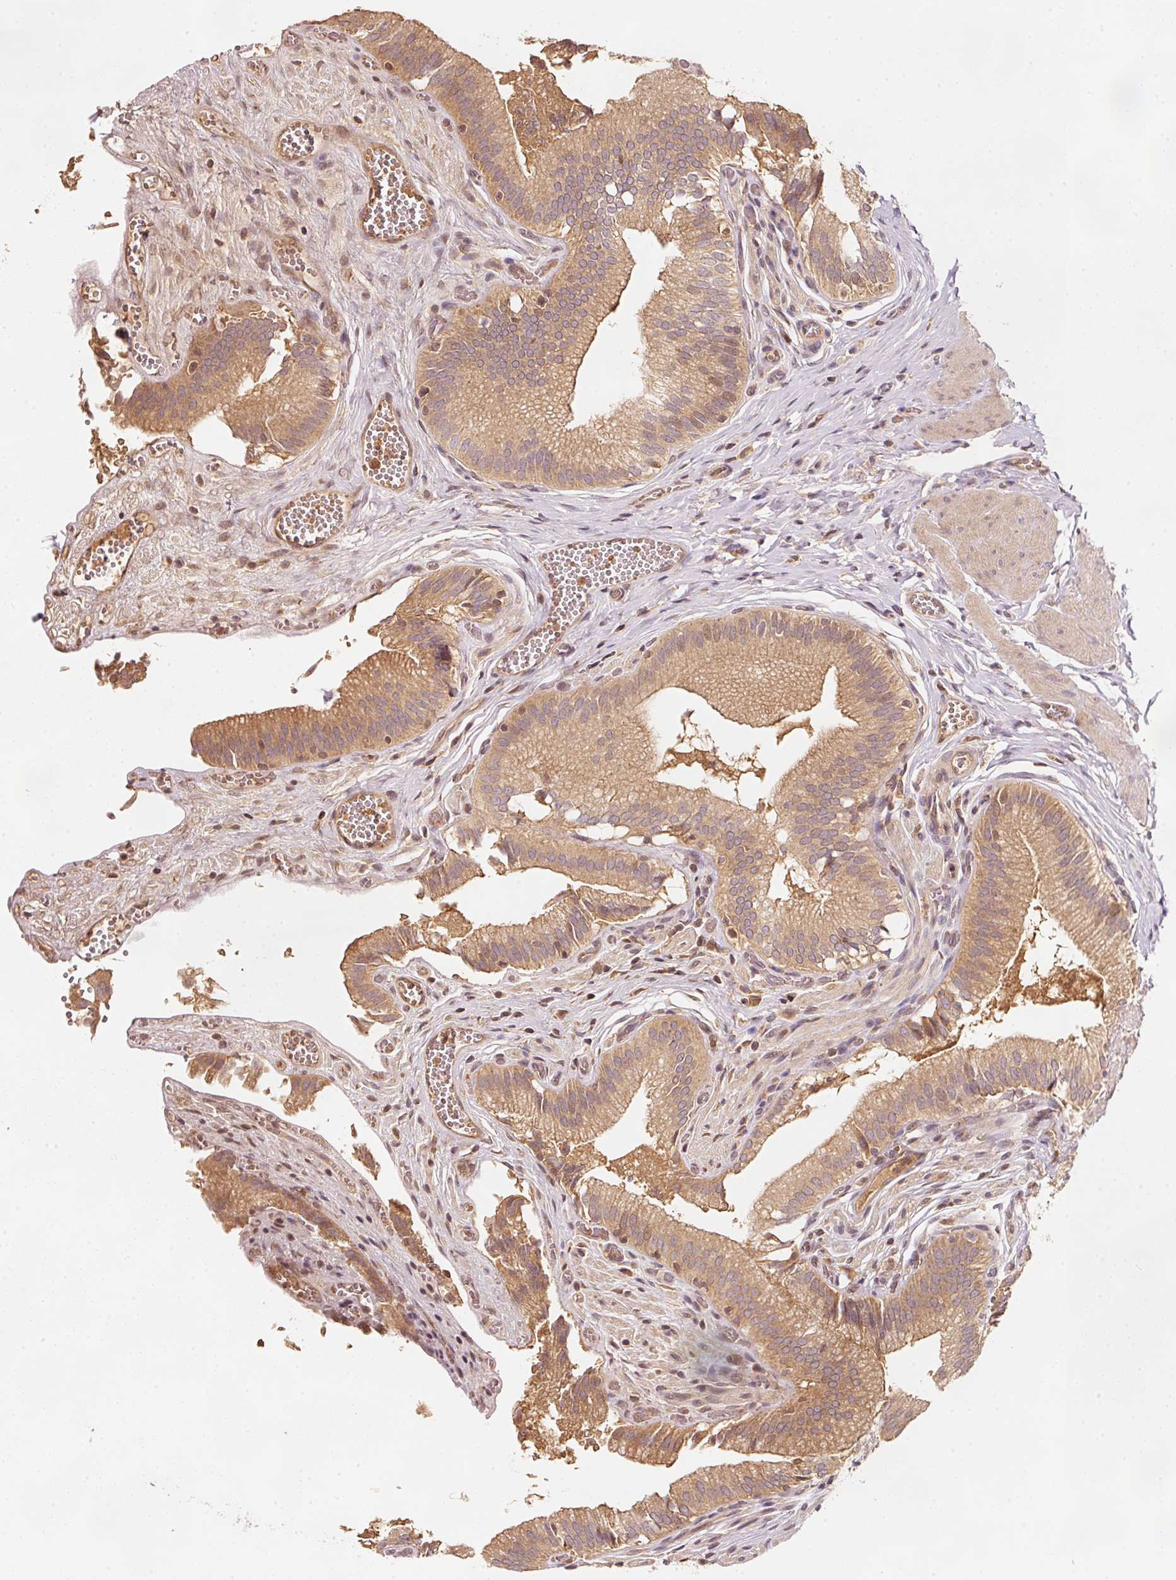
{"staining": {"intensity": "moderate", "quantity": ">75%", "location": "cytoplasmic/membranous"}, "tissue": "gallbladder", "cell_type": "Glandular cells", "image_type": "normal", "snomed": [{"axis": "morphology", "description": "Normal tissue, NOS"}, {"axis": "topography", "description": "Gallbladder"}, {"axis": "topography", "description": "Peripheral nerve tissue"}], "caption": "Glandular cells display medium levels of moderate cytoplasmic/membranous expression in approximately >75% of cells in unremarkable human gallbladder.", "gene": "RRAS2", "patient": {"sex": "male", "age": 17}}